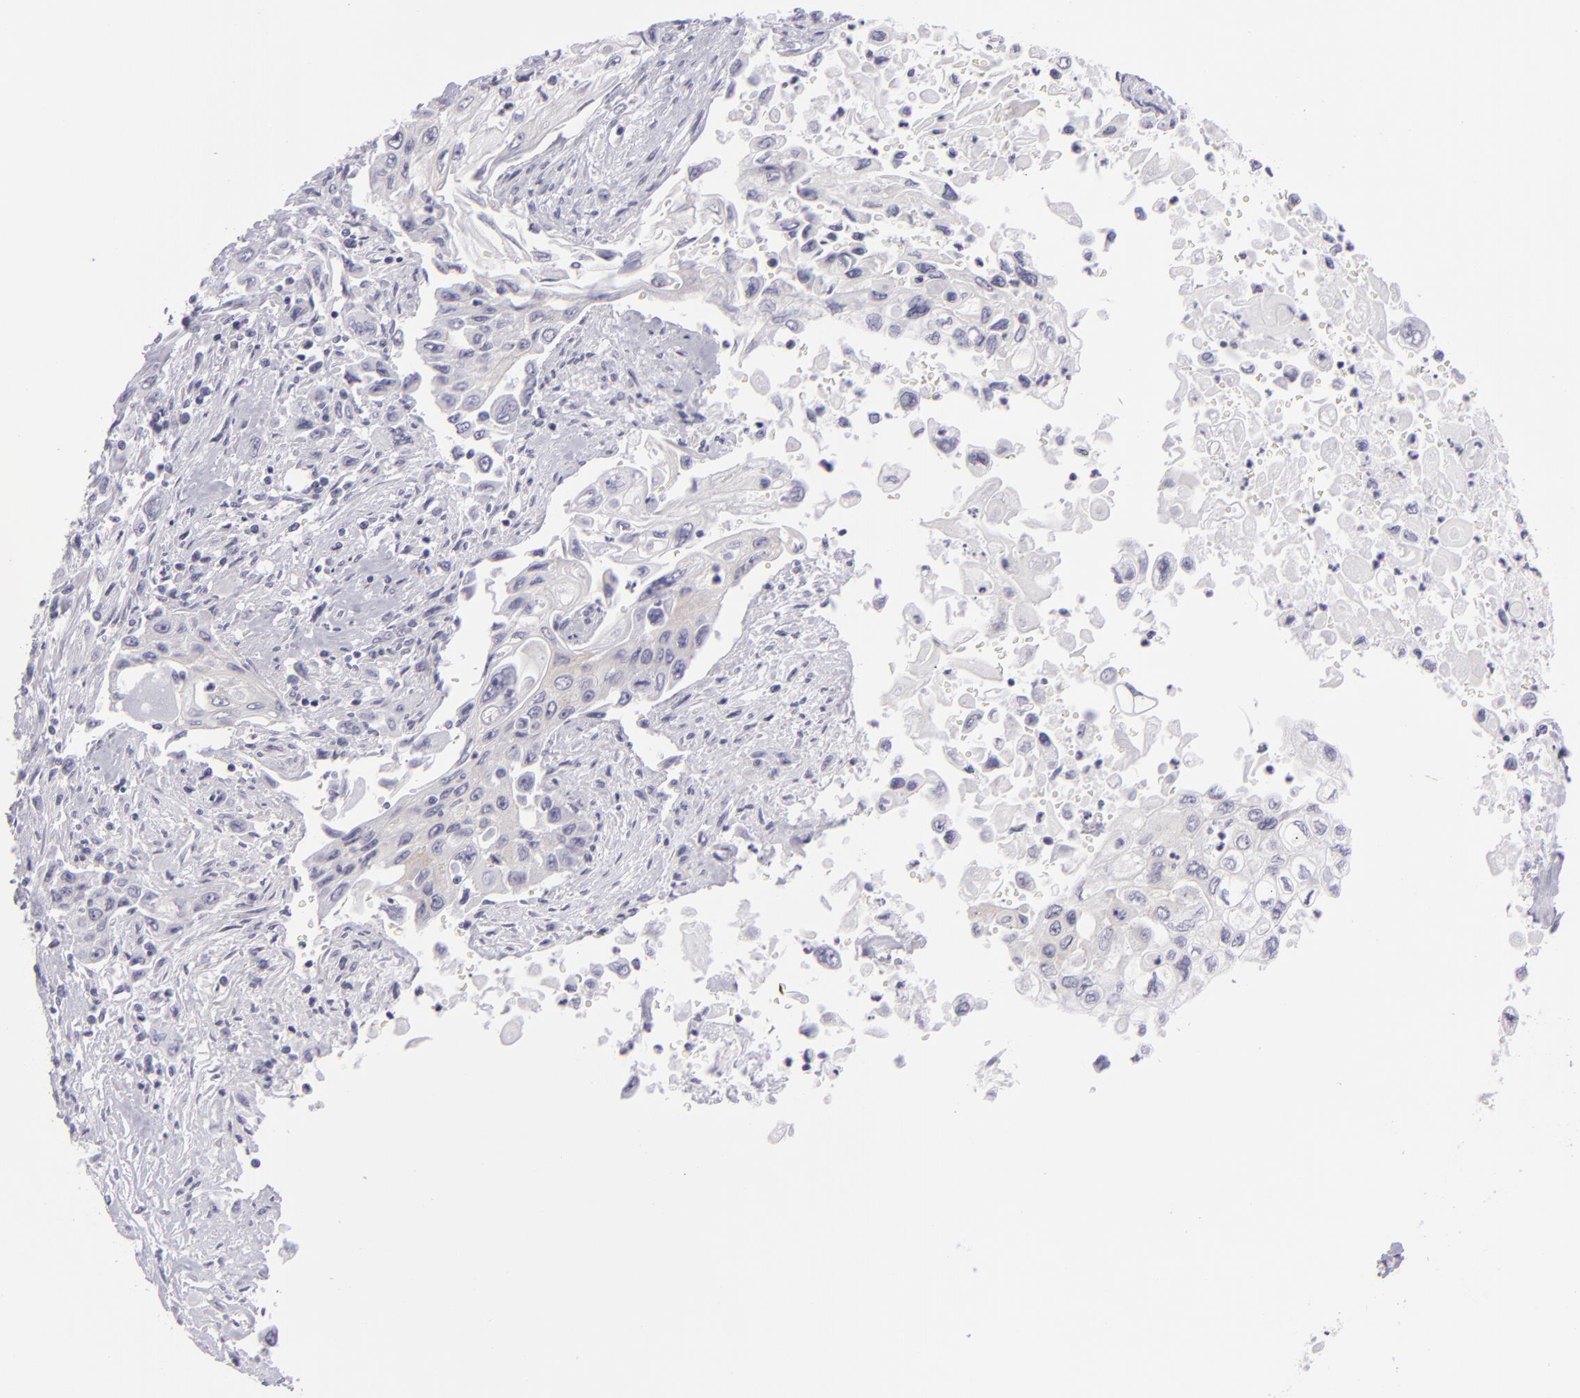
{"staining": {"intensity": "negative", "quantity": "none", "location": "none"}, "tissue": "pancreatic cancer", "cell_type": "Tumor cells", "image_type": "cancer", "snomed": [{"axis": "morphology", "description": "Adenocarcinoma, NOS"}, {"axis": "topography", "description": "Pancreas"}], "caption": "IHC of pancreatic adenocarcinoma displays no positivity in tumor cells.", "gene": "DLG4", "patient": {"sex": "male", "age": 70}}